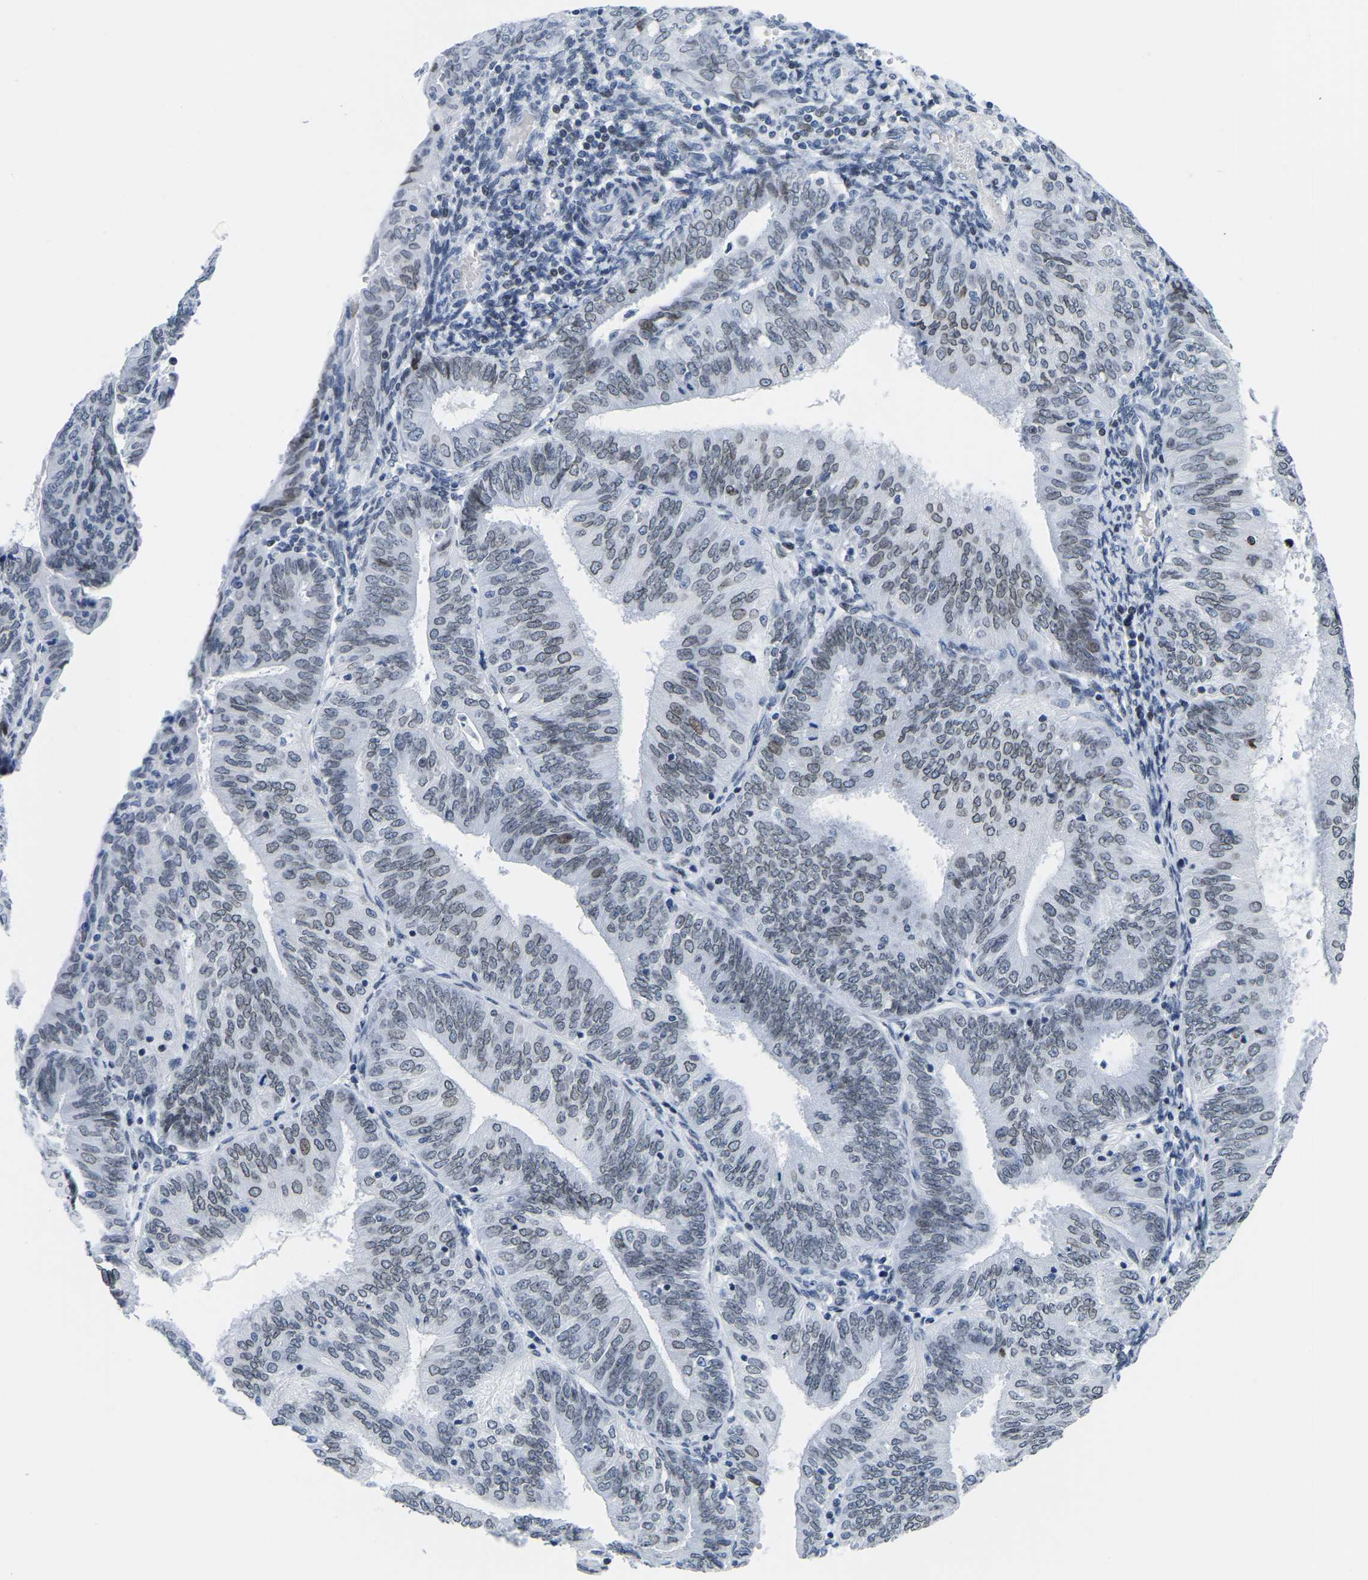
{"staining": {"intensity": "weak", "quantity": ">75%", "location": "cytoplasmic/membranous,nuclear"}, "tissue": "endometrial cancer", "cell_type": "Tumor cells", "image_type": "cancer", "snomed": [{"axis": "morphology", "description": "Adenocarcinoma, NOS"}, {"axis": "topography", "description": "Endometrium"}], "caption": "Adenocarcinoma (endometrial) was stained to show a protein in brown. There is low levels of weak cytoplasmic/membranous and nuclear staining in approximately >75% of tumor cells. Immunohistochemistry (ihc) stains the protein in brown and the nuclei are stained blue.", "gene": "UPK3A", "patient": {"sex": "female", "age": 58}}